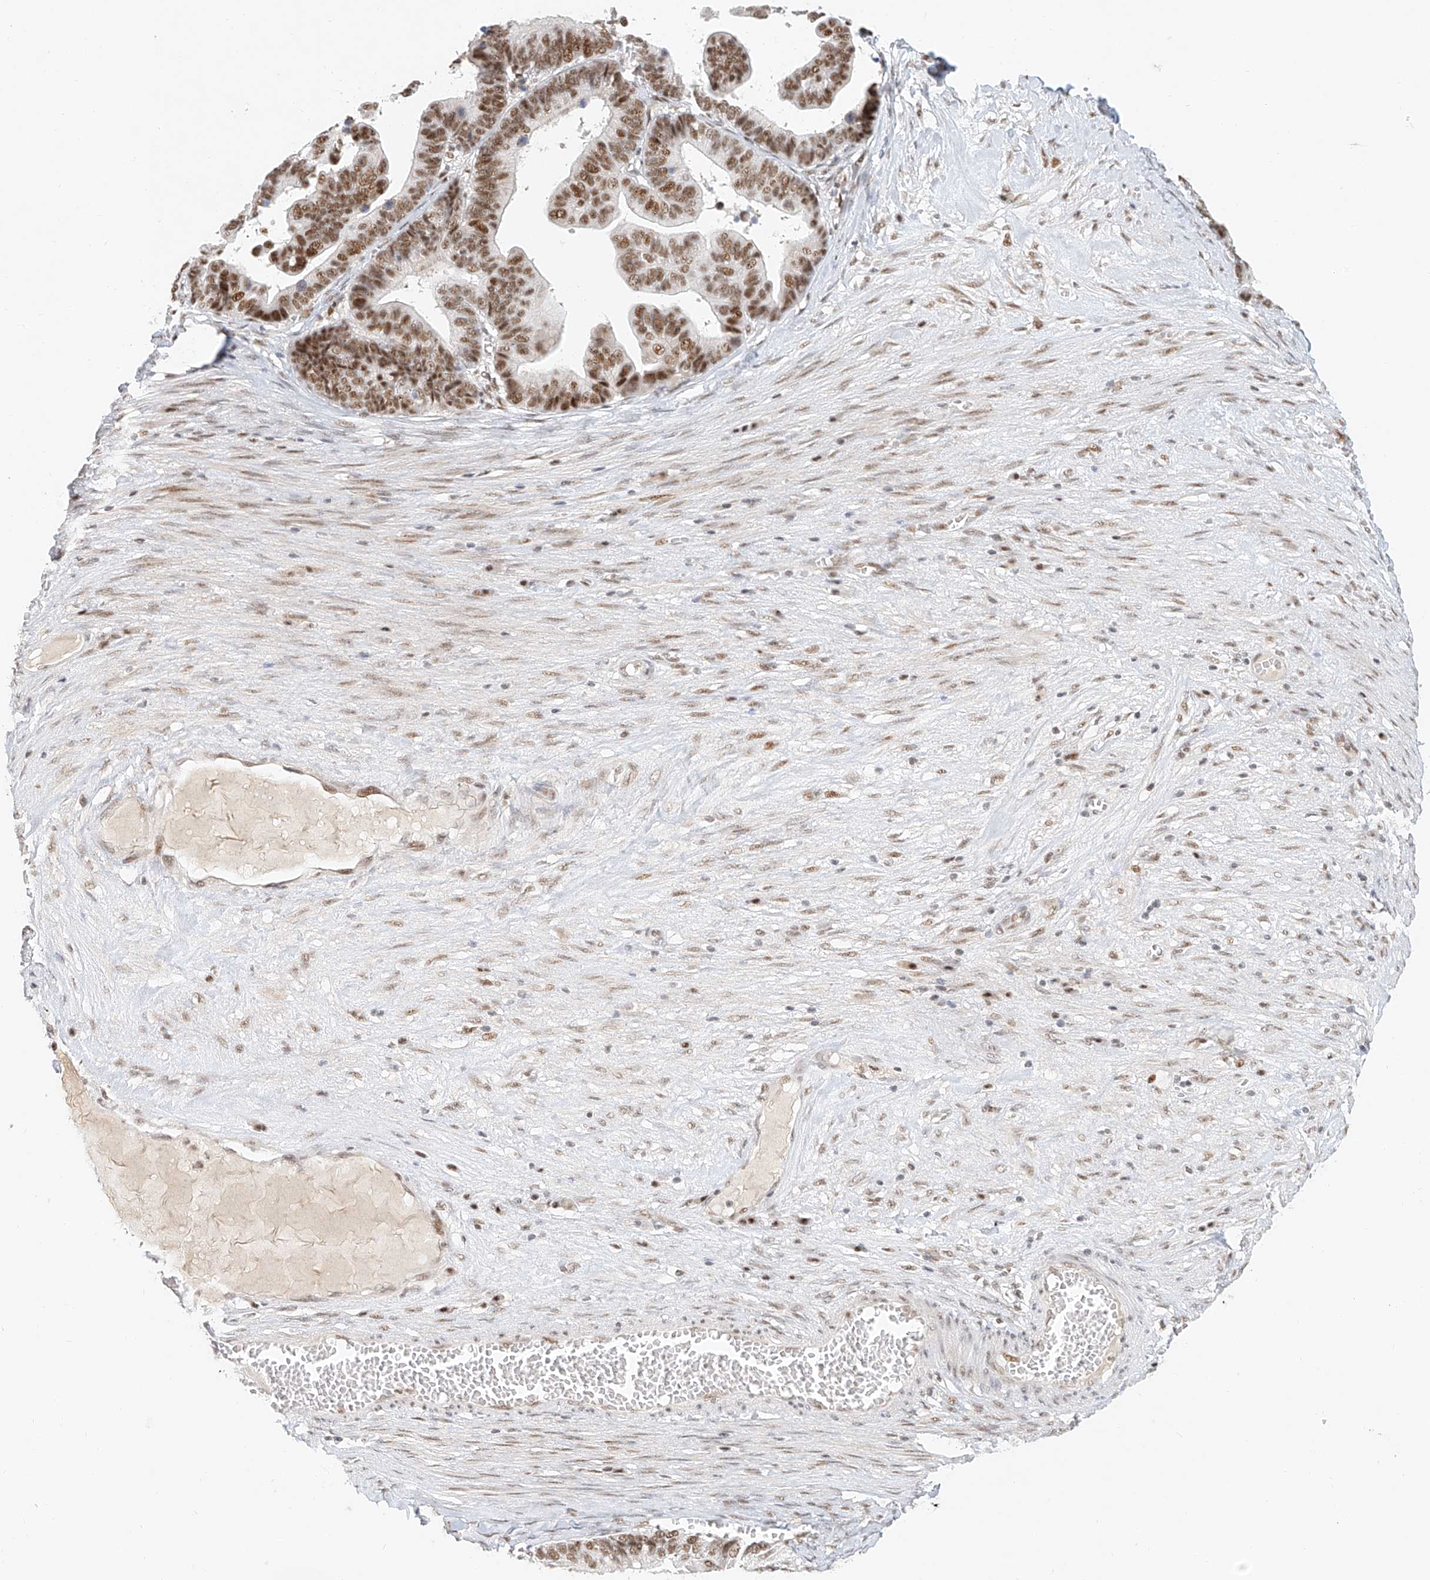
{"staining": {"intensity": "moderate", "quantity": ">75%", "location": "nuclear"}, "tissue": "ovarian cancer", "cell_type": "Tumor cells", "image_type": "cancer", "snomed": [{"axis": "morphology", "description": "Cystadenocarcinoma, serous, NOS"}, {"axis": "topography", "description": "Ovary"}], "caption": "A medium amount of moderate nuclear expression is seen in about >75% of tumor cells in ovarian cancer tissue.", "gene": "CXorf58", "patient": {"sex": "female", "age": 56}}